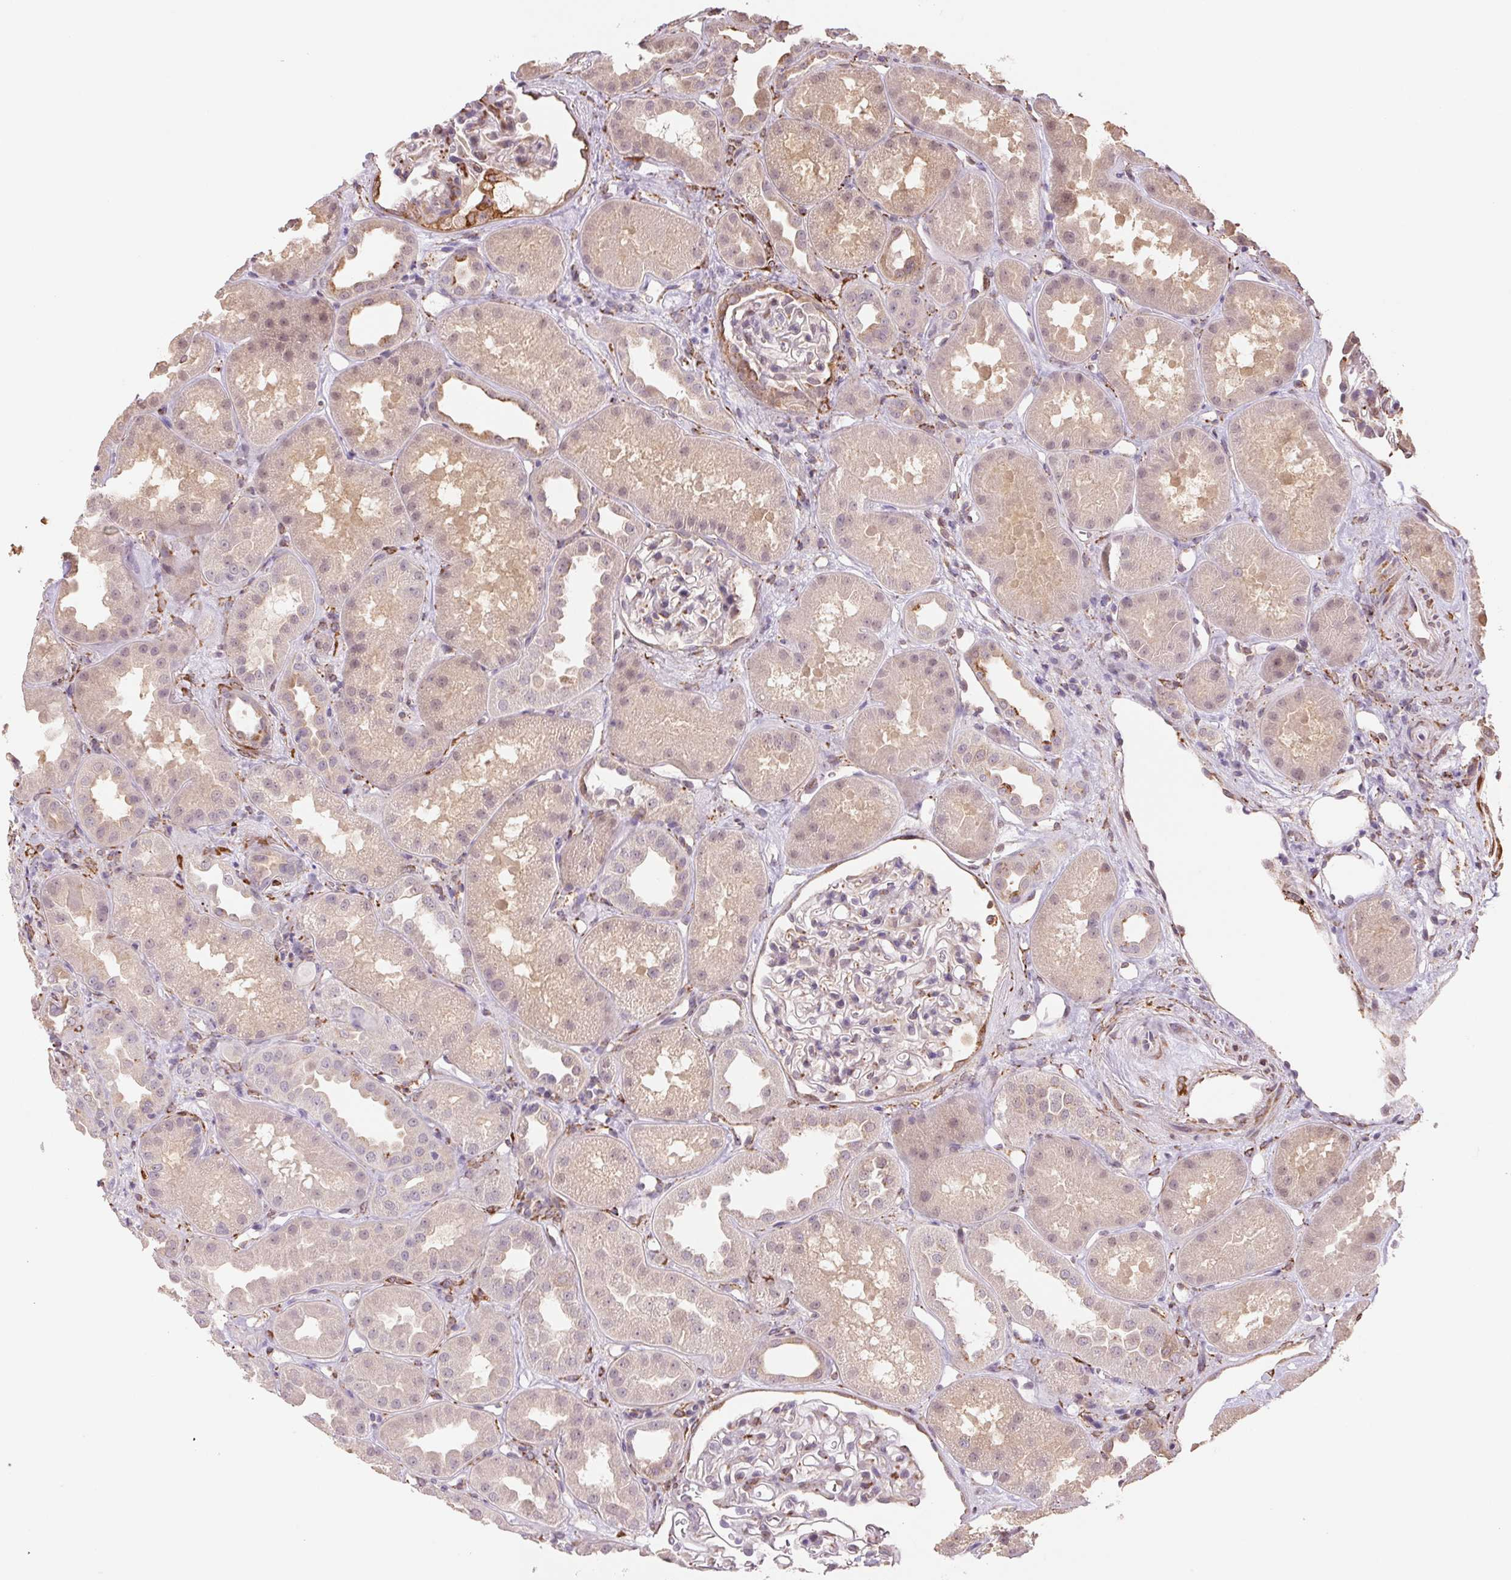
{"staining": {"intensity": "weak", "quantity": "<25%", "location": "cytoplasmic/membranous"}, "tissue": "kidney", "cell_type": "Cells in glomeruli", "image_type": "normal", "snomed": [{"axis": "morphology", "description": "Normal tissue, NOS"}, {"axis": "topography", "description": "Kidney"}], "caption": "High magnification brightfield microscopy of normal kidney stained with DAB (brown) and counterstained with hematoxylin (blue): cells in glomeruli show no significant positivity.", "gene": "FKBP10", "patient": {"sex": "male", "age": 61}}